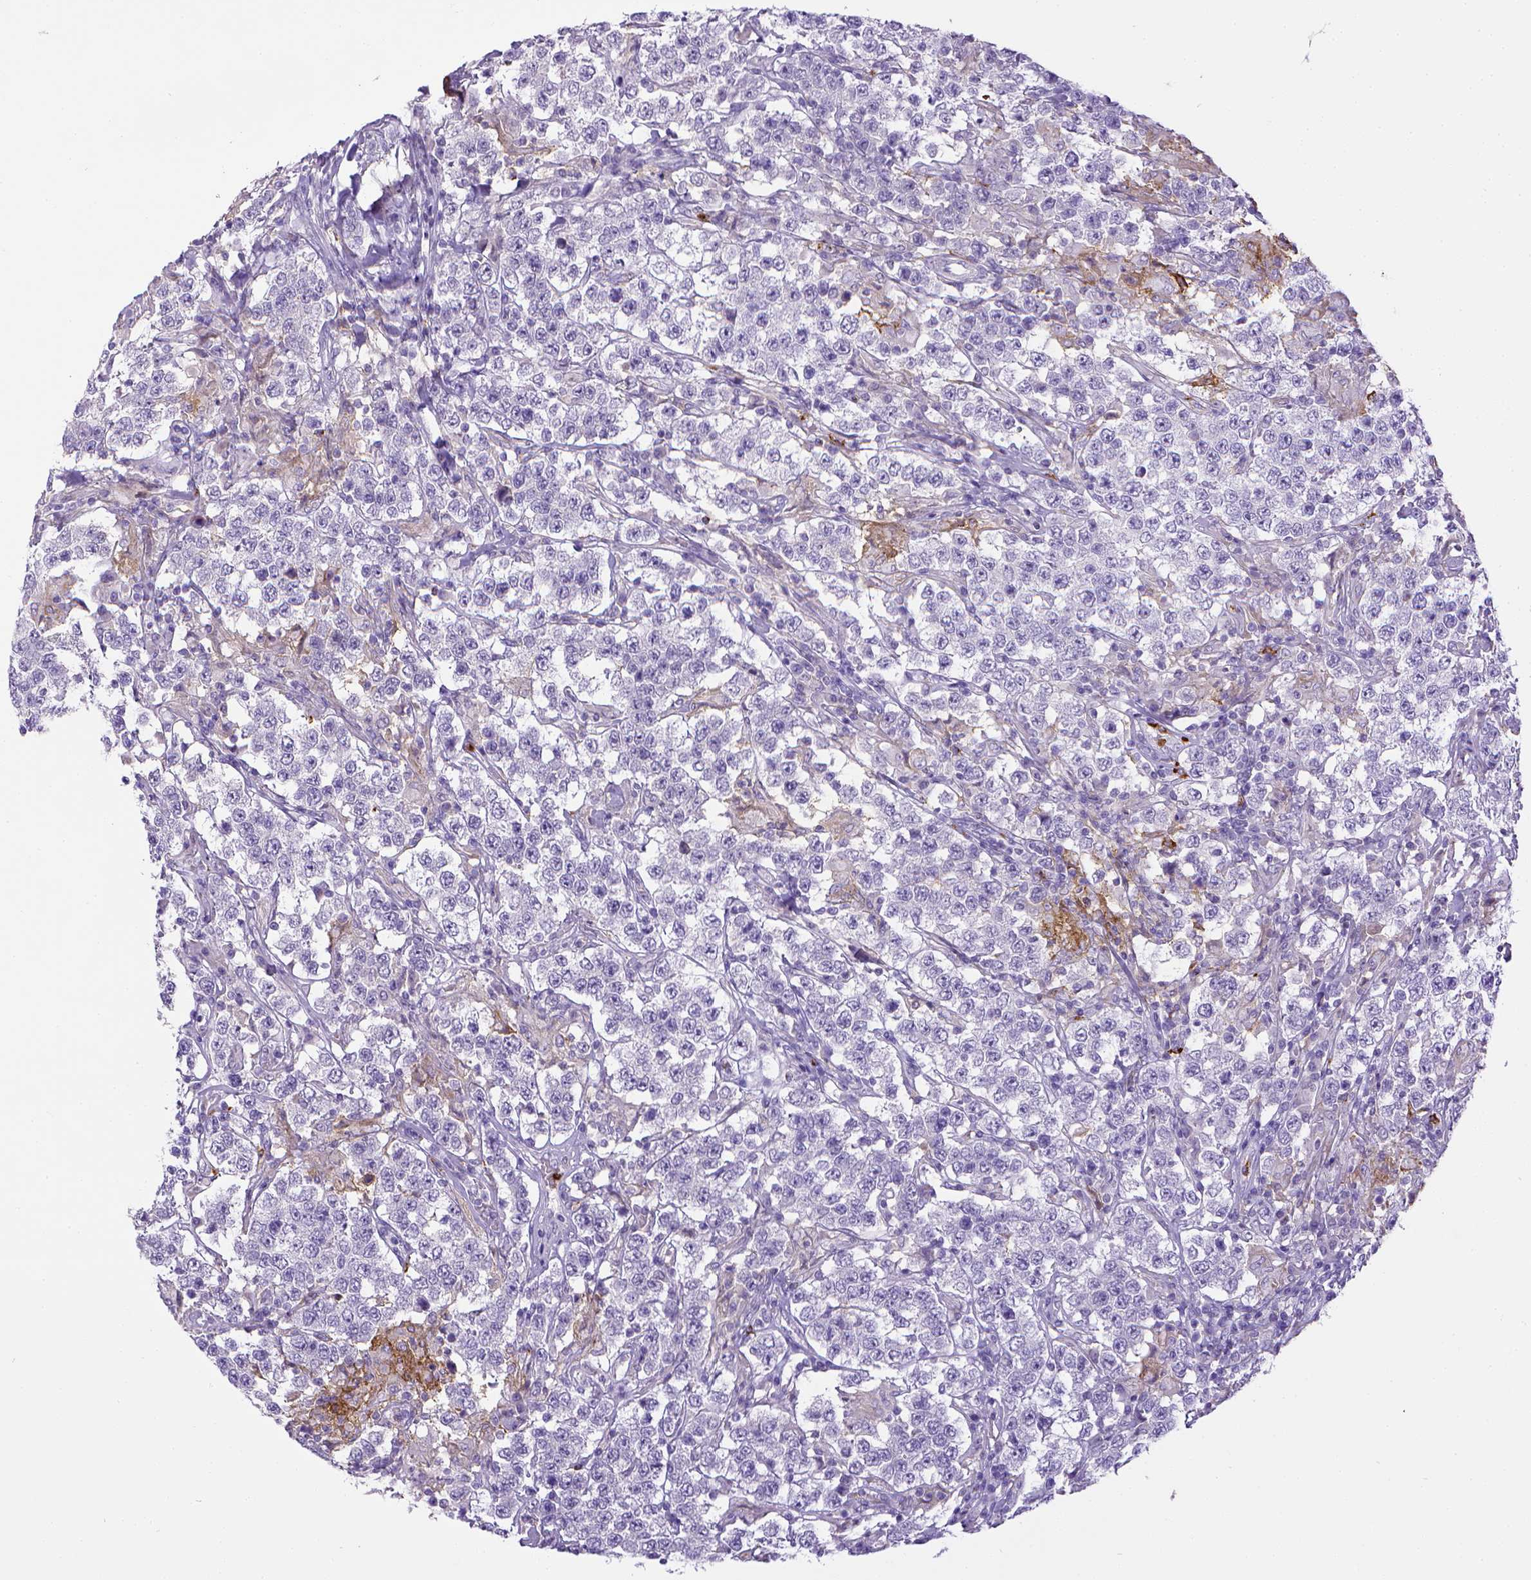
{"staining": {"intensity": "negative", "quantity": "none", "location": "none"}, "tissue": "testis cancer", "cell_type": "Tumor cells", "image_type": "cancer", "snomed": [{"axis": "morphology", "description": "Seminoma, NOS"}, {"axis": "morphology", "description": "Carcinoma, Embryonal, NOS"}, {"axis": "topography", "description": "Testis"}], "caption": "Immunohistochemical staining of testis cancer (embryonal carcinoma) shows no significant staining in tumor cells. (Stains: DAB (3,3'-diaminobenzidine) immunohistochemistry with hematoxylin counter stain, Microscopy: brightfield microscopy at high magnification).", "gene": "ITGAM", "patient": {"sex": "male", "age": 41}}